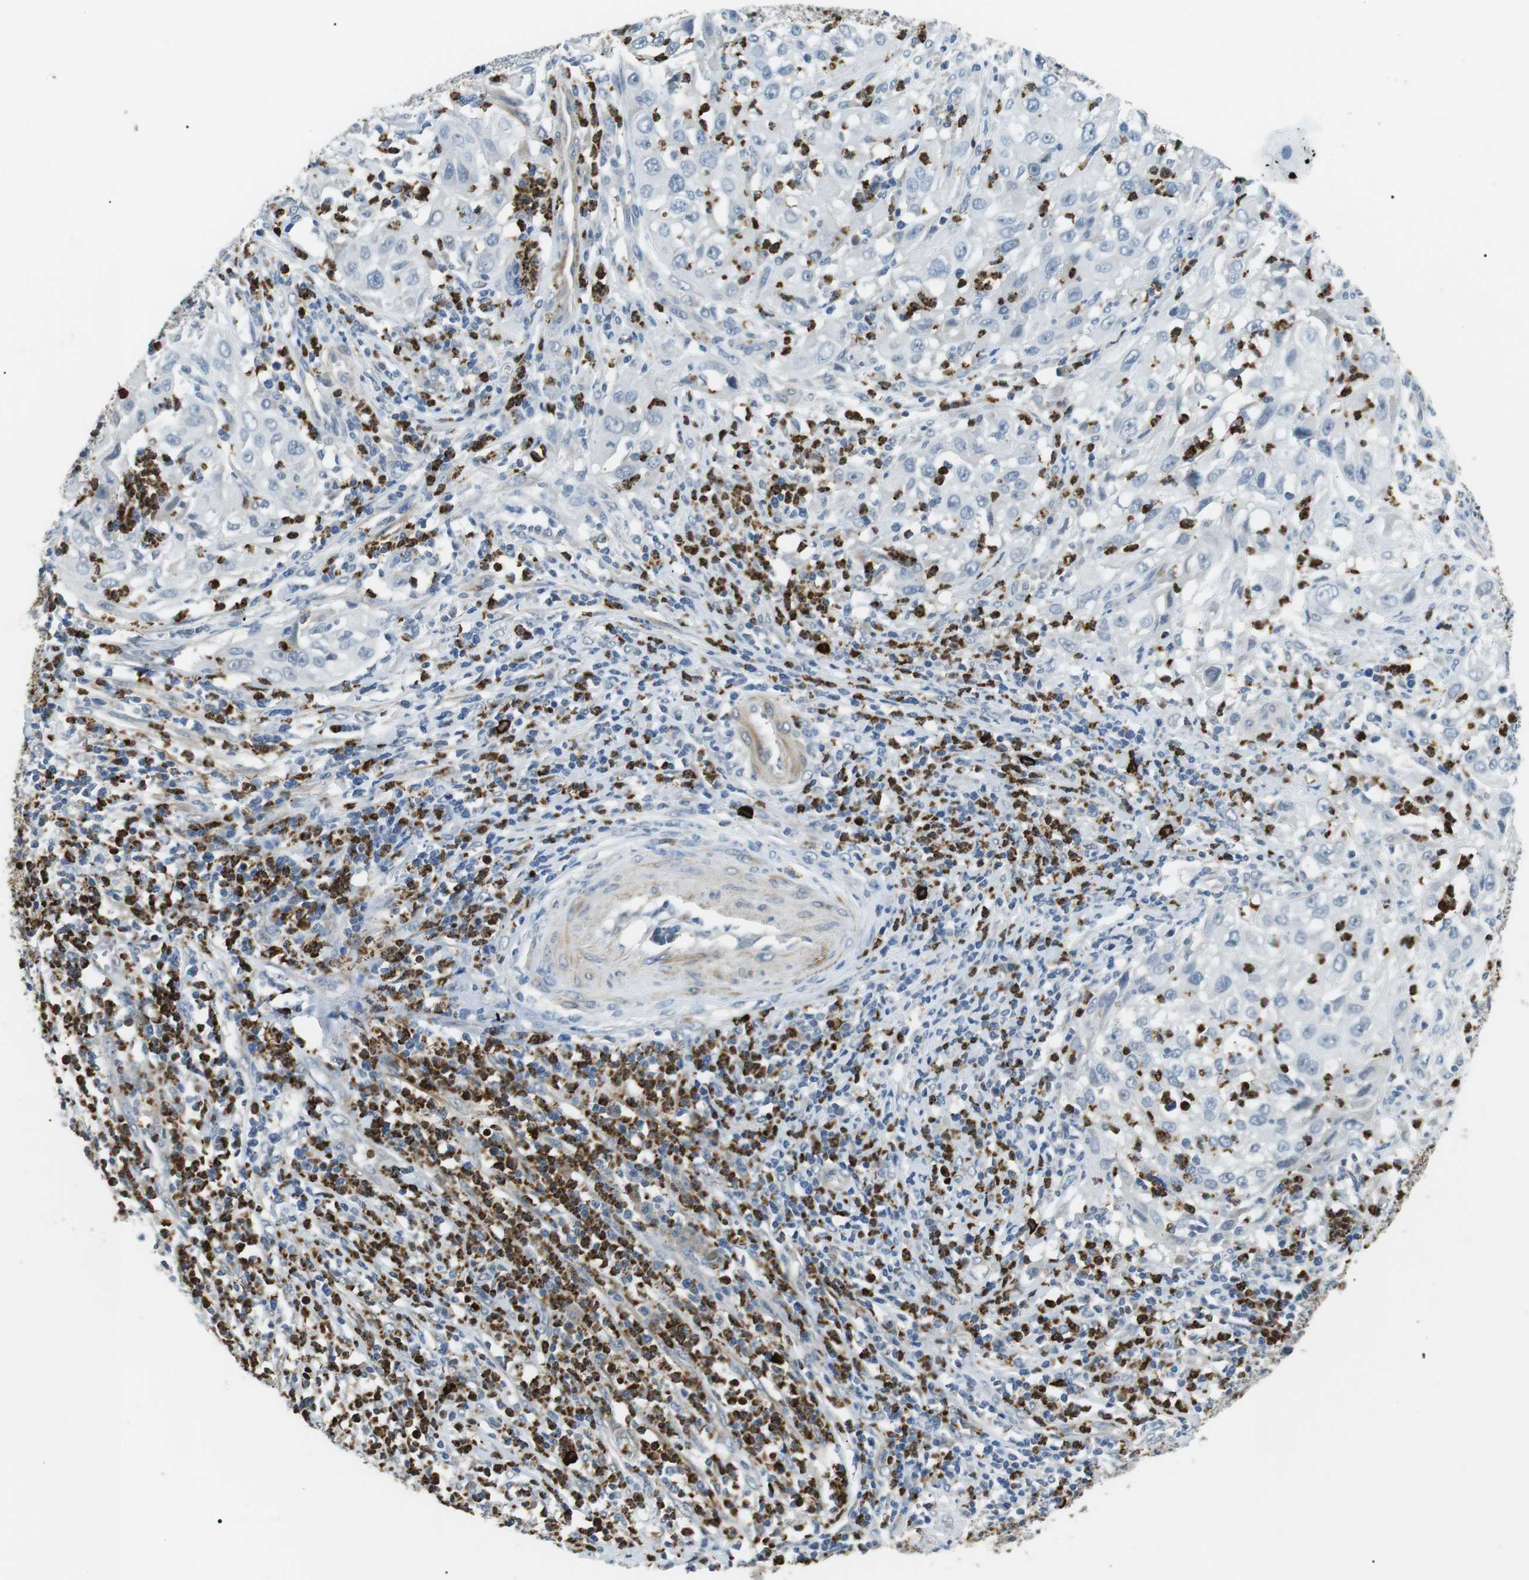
{"staining": {"intensity": "negative", "quantity": "none", "location": "none"}, "tissue": "cervical cancer", "cell_type": "Tumor cells", "image_type": "cancer", "snomed": [{"axis": "morphology", "description": "Squamous cell carcinoma, NOS"}, {"axis": "topography", "description": "Cervix"}], "caption": "Cervical cancer (squamous cell carcinoma) was stained to show a protein in brown. There is no significant positivity in tumor cells.", "gene": "GZMM", "patient": {"sex": "female", "age": 32}}